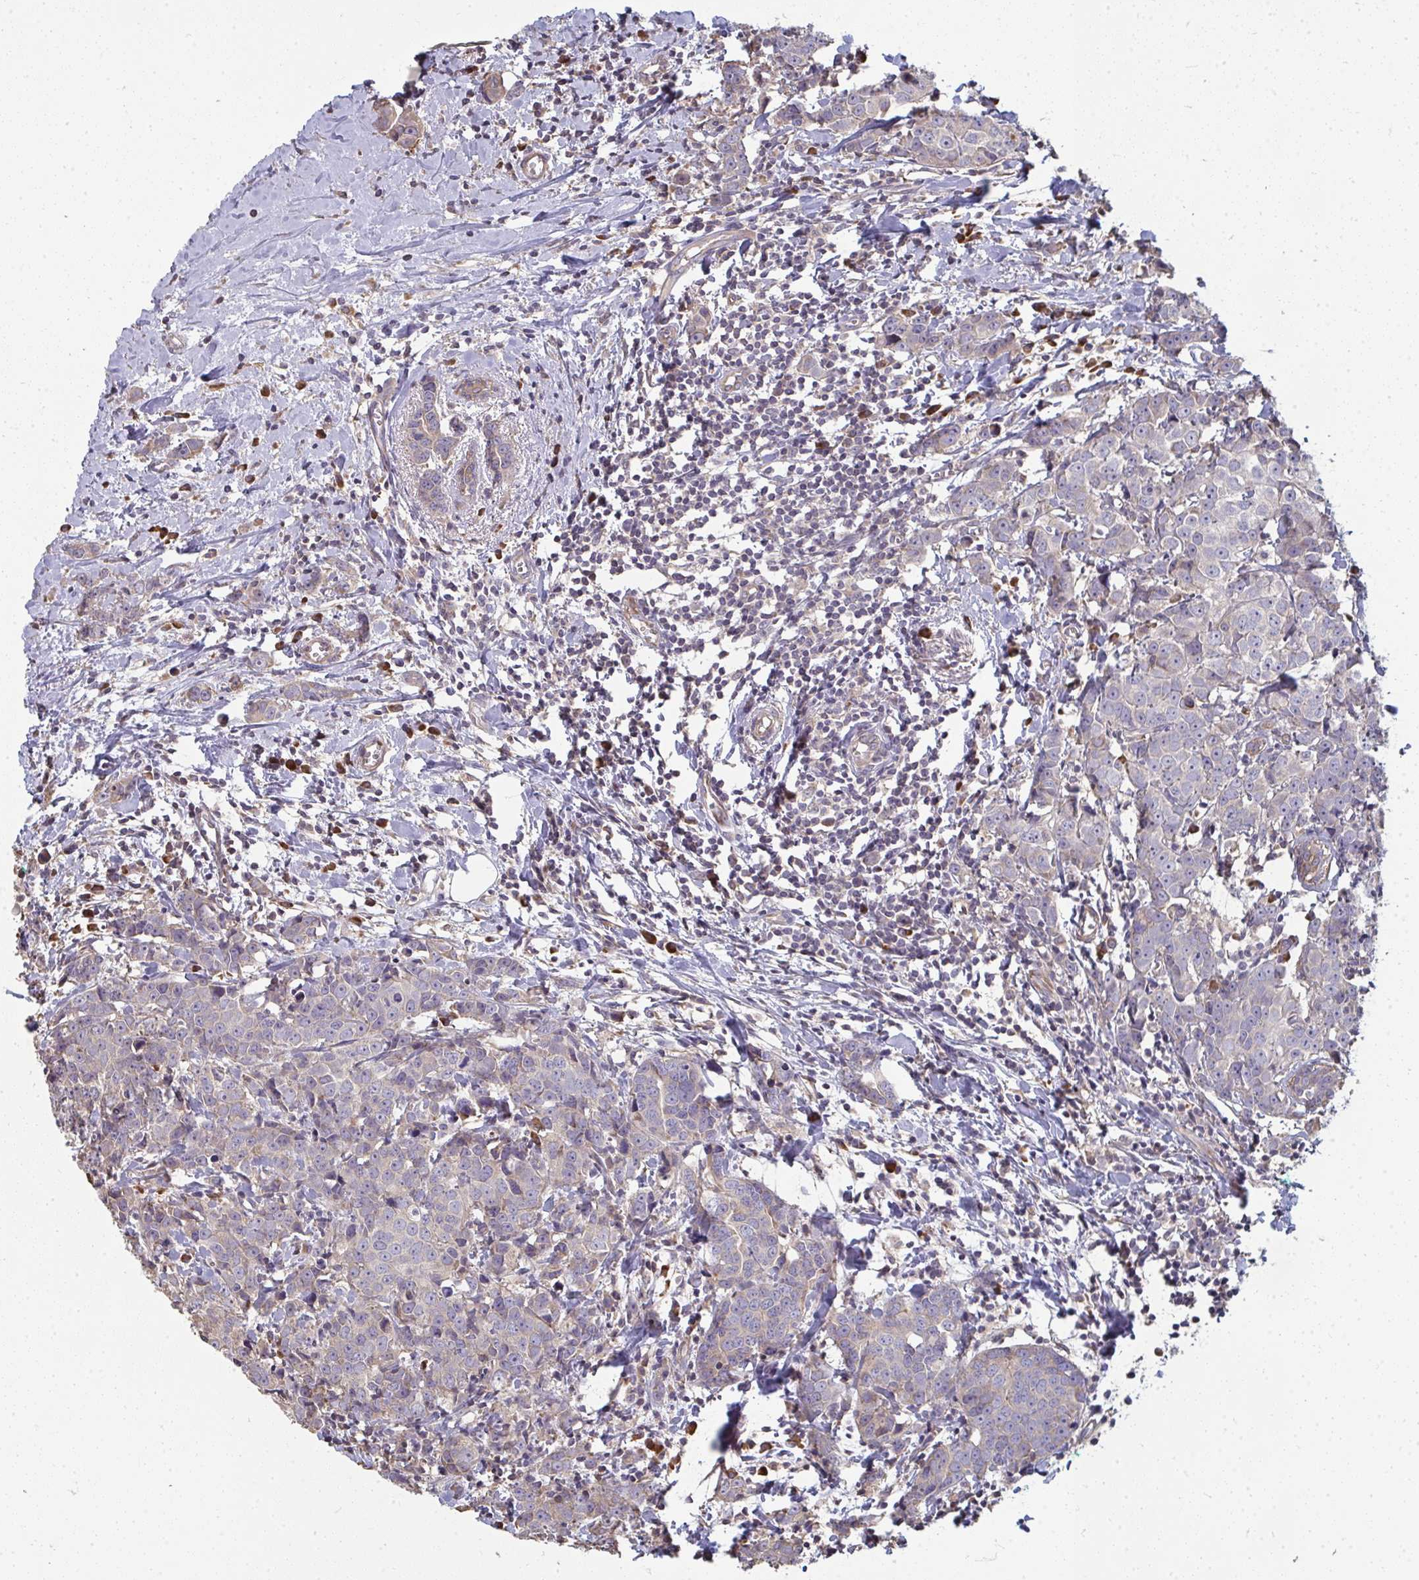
{"staining": {"intensity": "negative", "quantity": "none", "location": "none"}, "tissue": "breast cancer", "cell_type": "Tumor cells", "image_type": "cancer", "snomed": [{"axis": "morphology", "description": "Duct carcinoma"}, {"axis": "topography", "description": "Breast"}], "caption": "A micrograph of human infiltrating ductal carcinoma (breast) is negative for staining in tumor cells.", "gene": "ZFYVE28", "patient": {"sex": "female", "age": 80}}